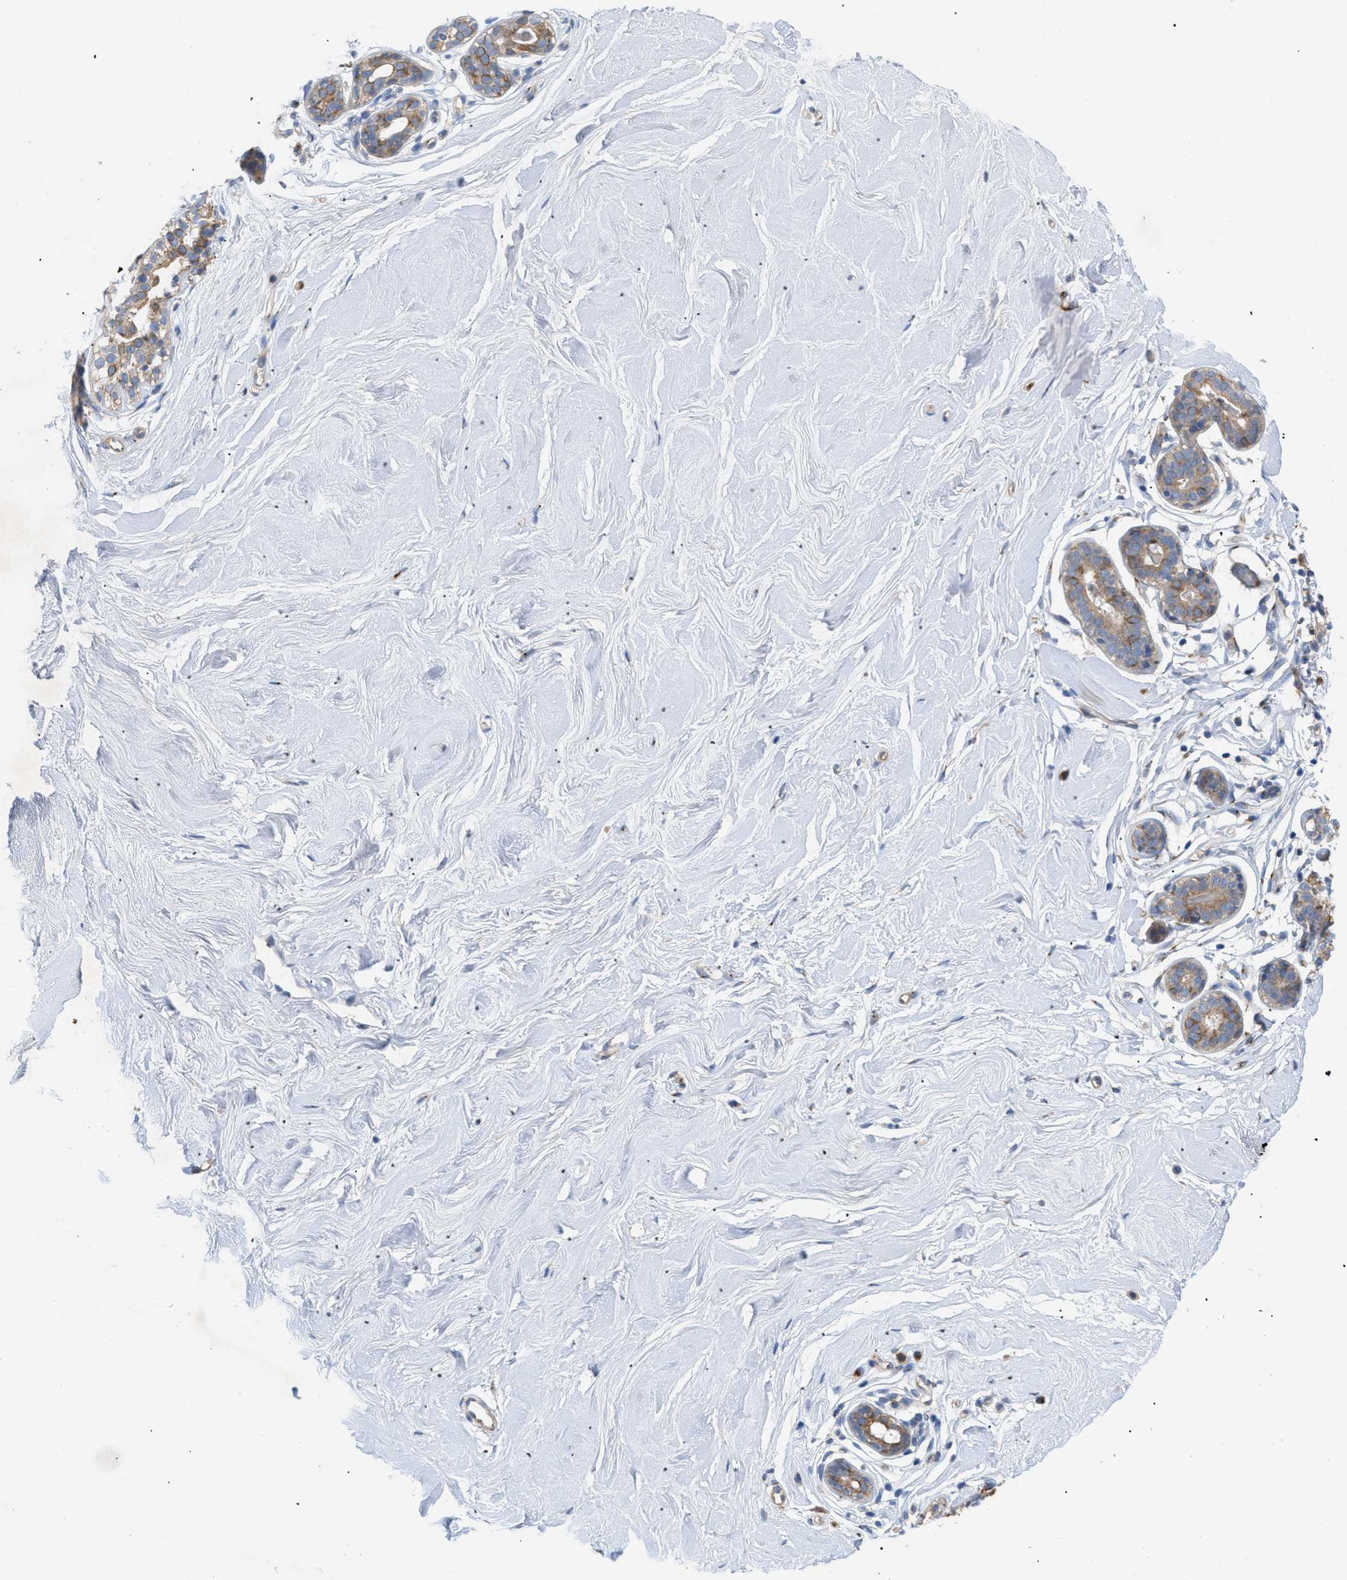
{"staining": {"intensity": "negative", "quantity": "none", "location": "none"}, "tissue": "breast", "cell_type": "Adipocytes", "image_type": "normal", "snomed": [{"axis": "morphology", "description": "Normal tissue, NOS"}, {"axis": "topography", "description": "Breast"}], "caption": "High power microscopy image of an immunohistochemistry (IHC) photomicrograph of benign breast, revealing no significant staining in adipocytes. Nuclei are stained in blue.", "gene": "SLC50A1", "patient": {"sex": "female", "age": 22}}